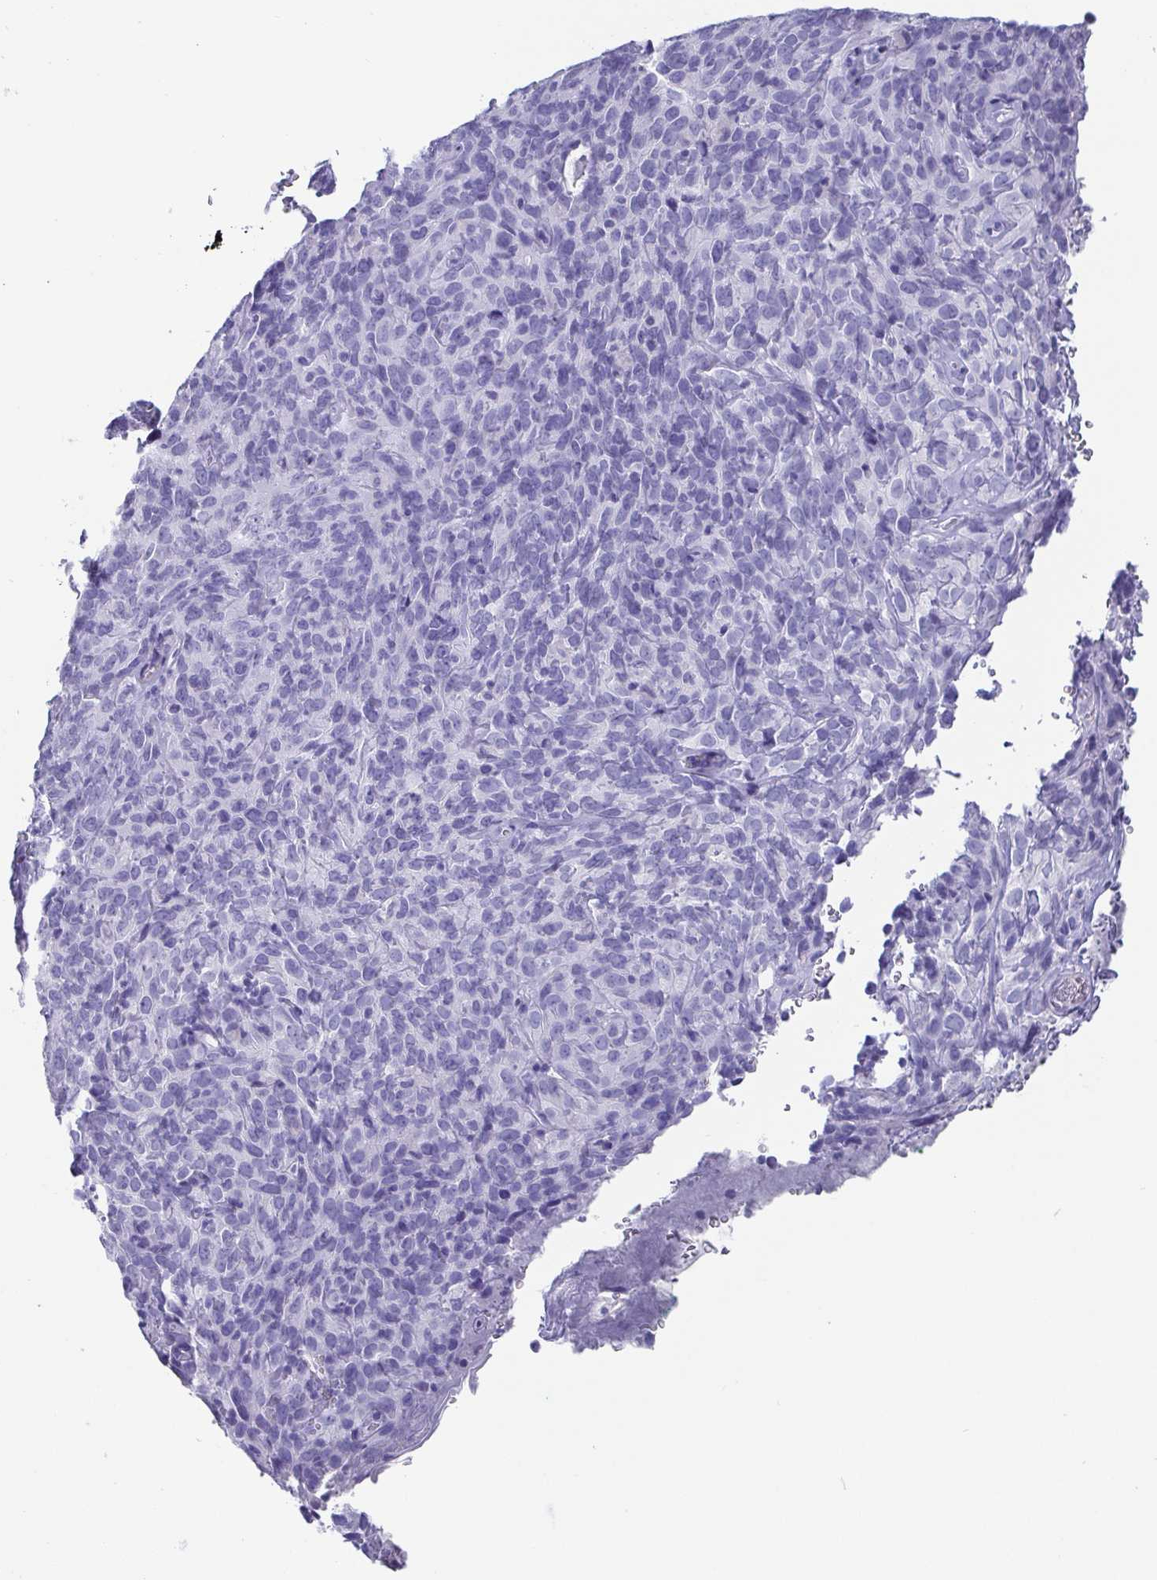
{"staining": {"intensity": "negative", "quantity": "none", "location": "none"}, "tissue": "cervical cancer", "cell_type": "Tumor cells", "image_type": "cancer", "snomed": [{"axis": "morphology", "description": "Squamous cell carcinoma, NOS"}, {"axis": "topography", "description": "Cervix"}], "caption": "DAB immunohistochemical staining of human cervical cancer (squamous cell carcinoma) exhibits no significant staining in tumor cells.", "gene": "SCGN", "patient": {"sex": "female", "age": 51}}